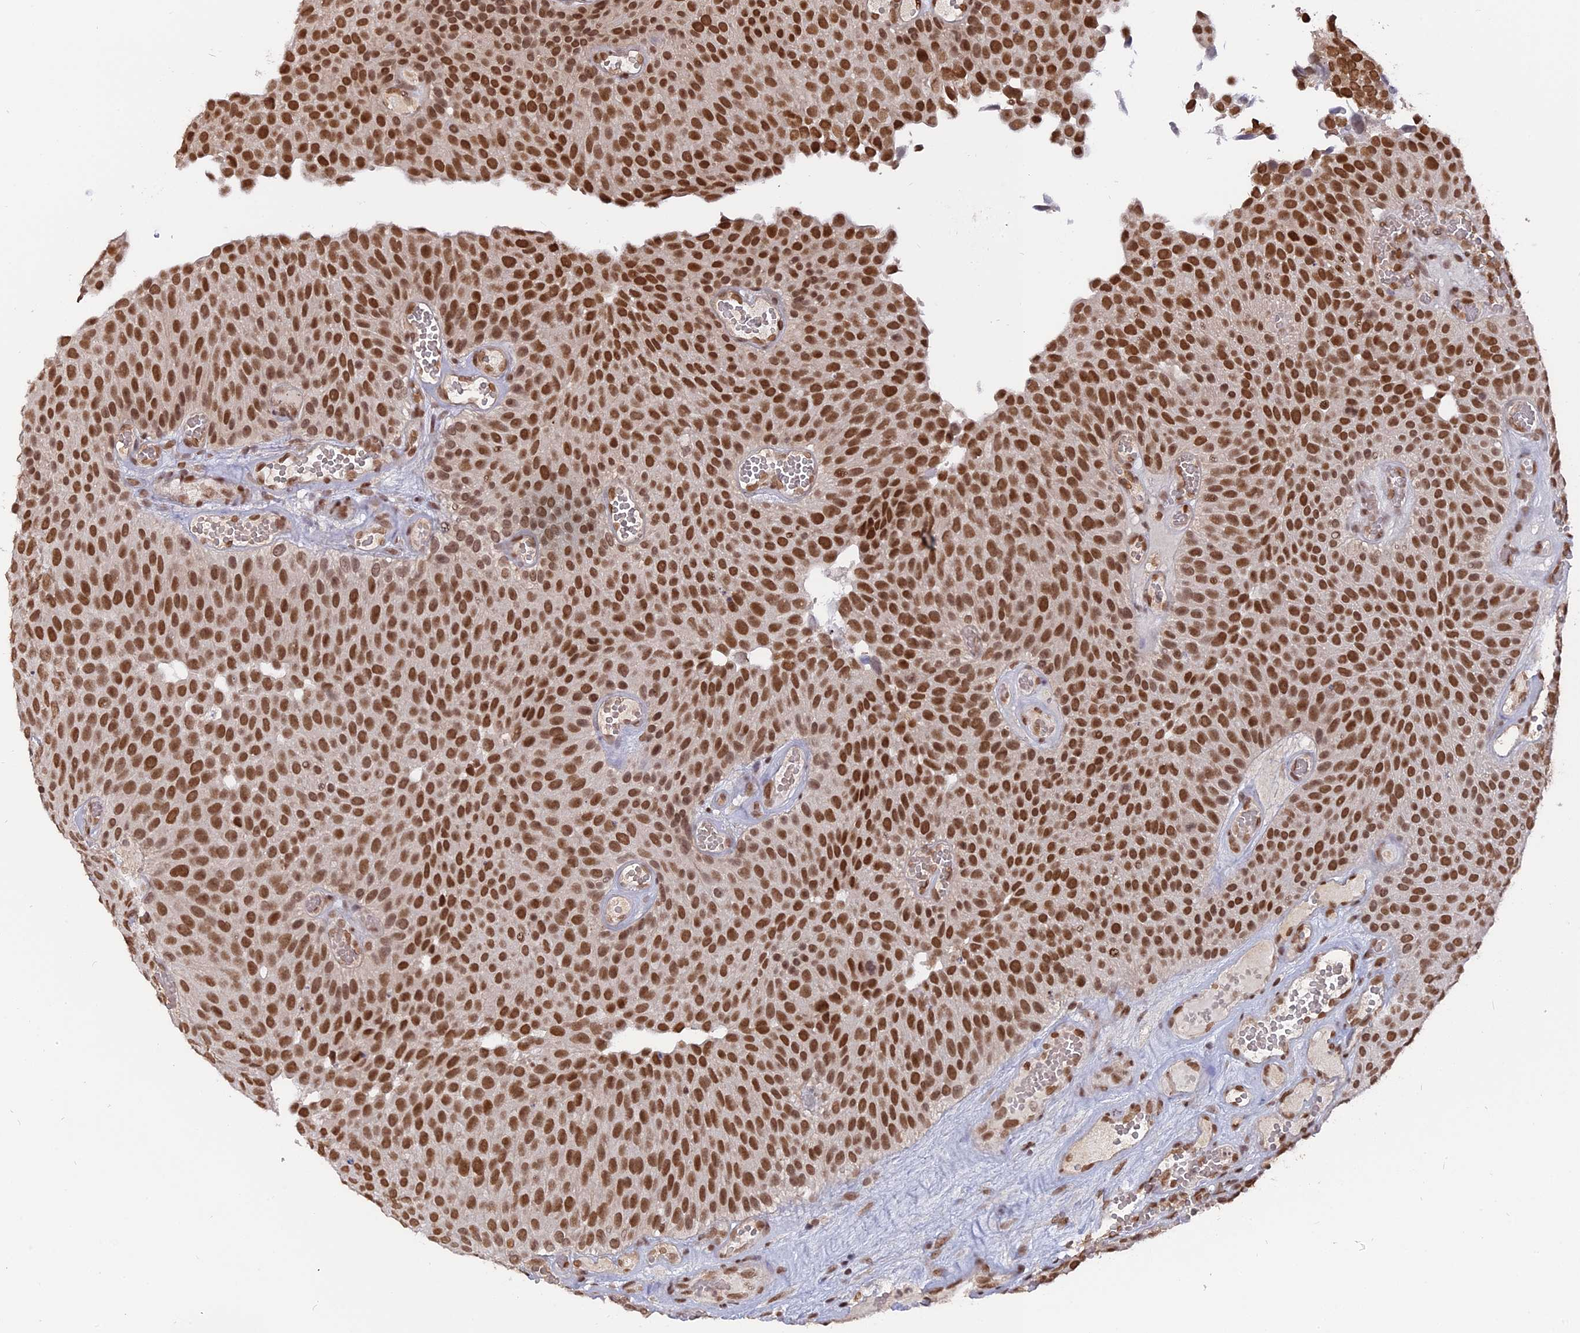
{"staining": {"intensity": "strong", "quantity": ">75%", "location": "nuclear"}, "tissue": "urothelial cancer", "cell_type": "Tumor cells", "image_type": "cancer", "snomed": [{"axis": "morphology", "description": "Urothelial carcinoma, Low grade"}, {"axis": "topography", "description": "Urinary bladder"}], "caption": "Brown immunohistochemical staining in human urothelial cancer shows strong nuclear staining in about >75% of tumor cells. (IHC, brightfield microscopy, high magnification).", "gene": "NR1H3", "patient": {"sex": "male", "age": 89}}